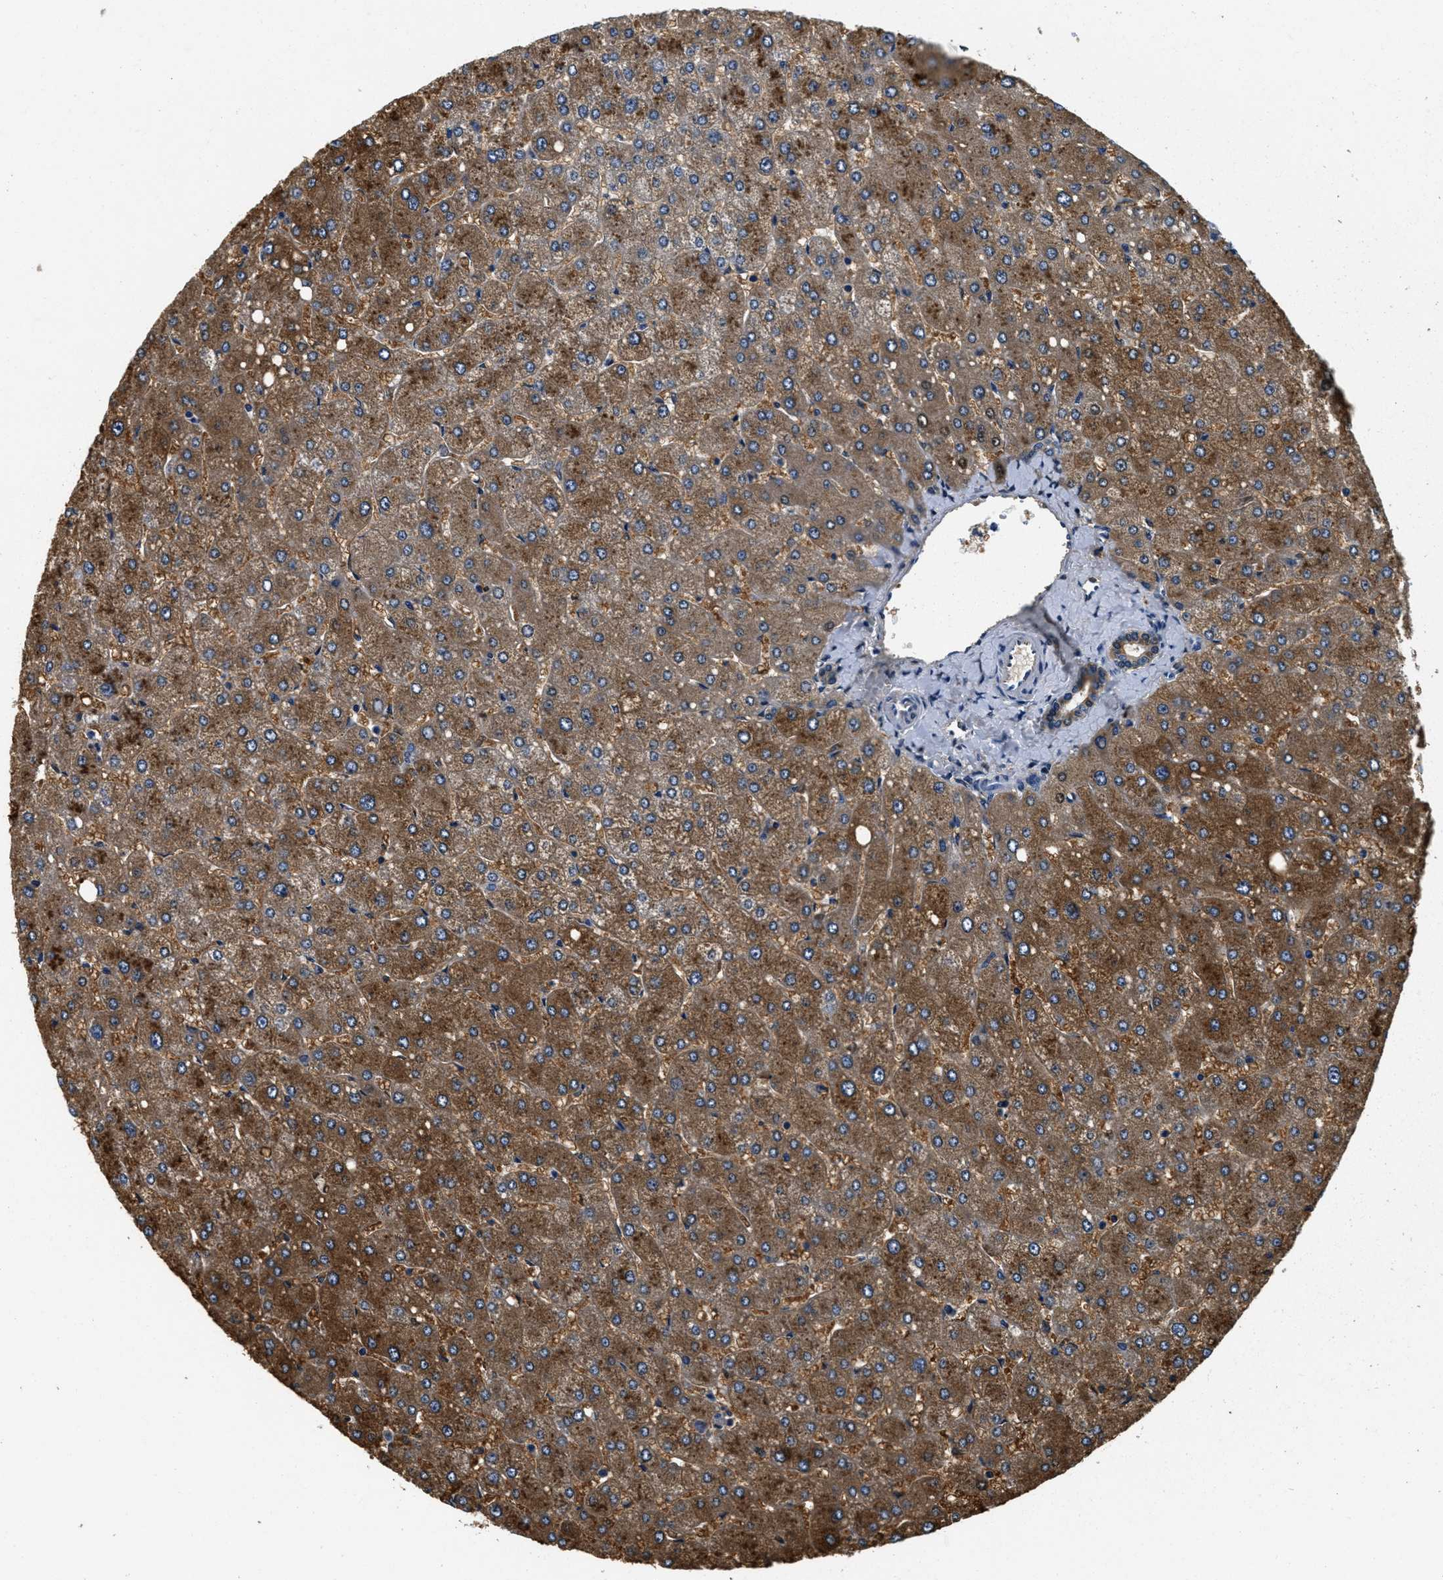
{"staining": {"intensity": "weak", "quantity": ">75%", "location": "cytoplasmic/membranous"}, "tissue": "liver", "cell_type": "Cholangiocytes", "image_type": "normal", "snomed": [{"axis": "morphology", "description": "Normal tissue, NOS"}, {"axis": "topography", "description": "Liver"}], "caption": "Protein analysis of unremarkable liver exhibits weak cytoplasmic/membranous staining in about >75% of cholangiocytes. (Stains: DAB in brown, nuclei in blue, Microscopy: brightfield microscopy at high magnification).", "gene": "HS3ST2", "patient": {"sex": "male", "age": 55}}